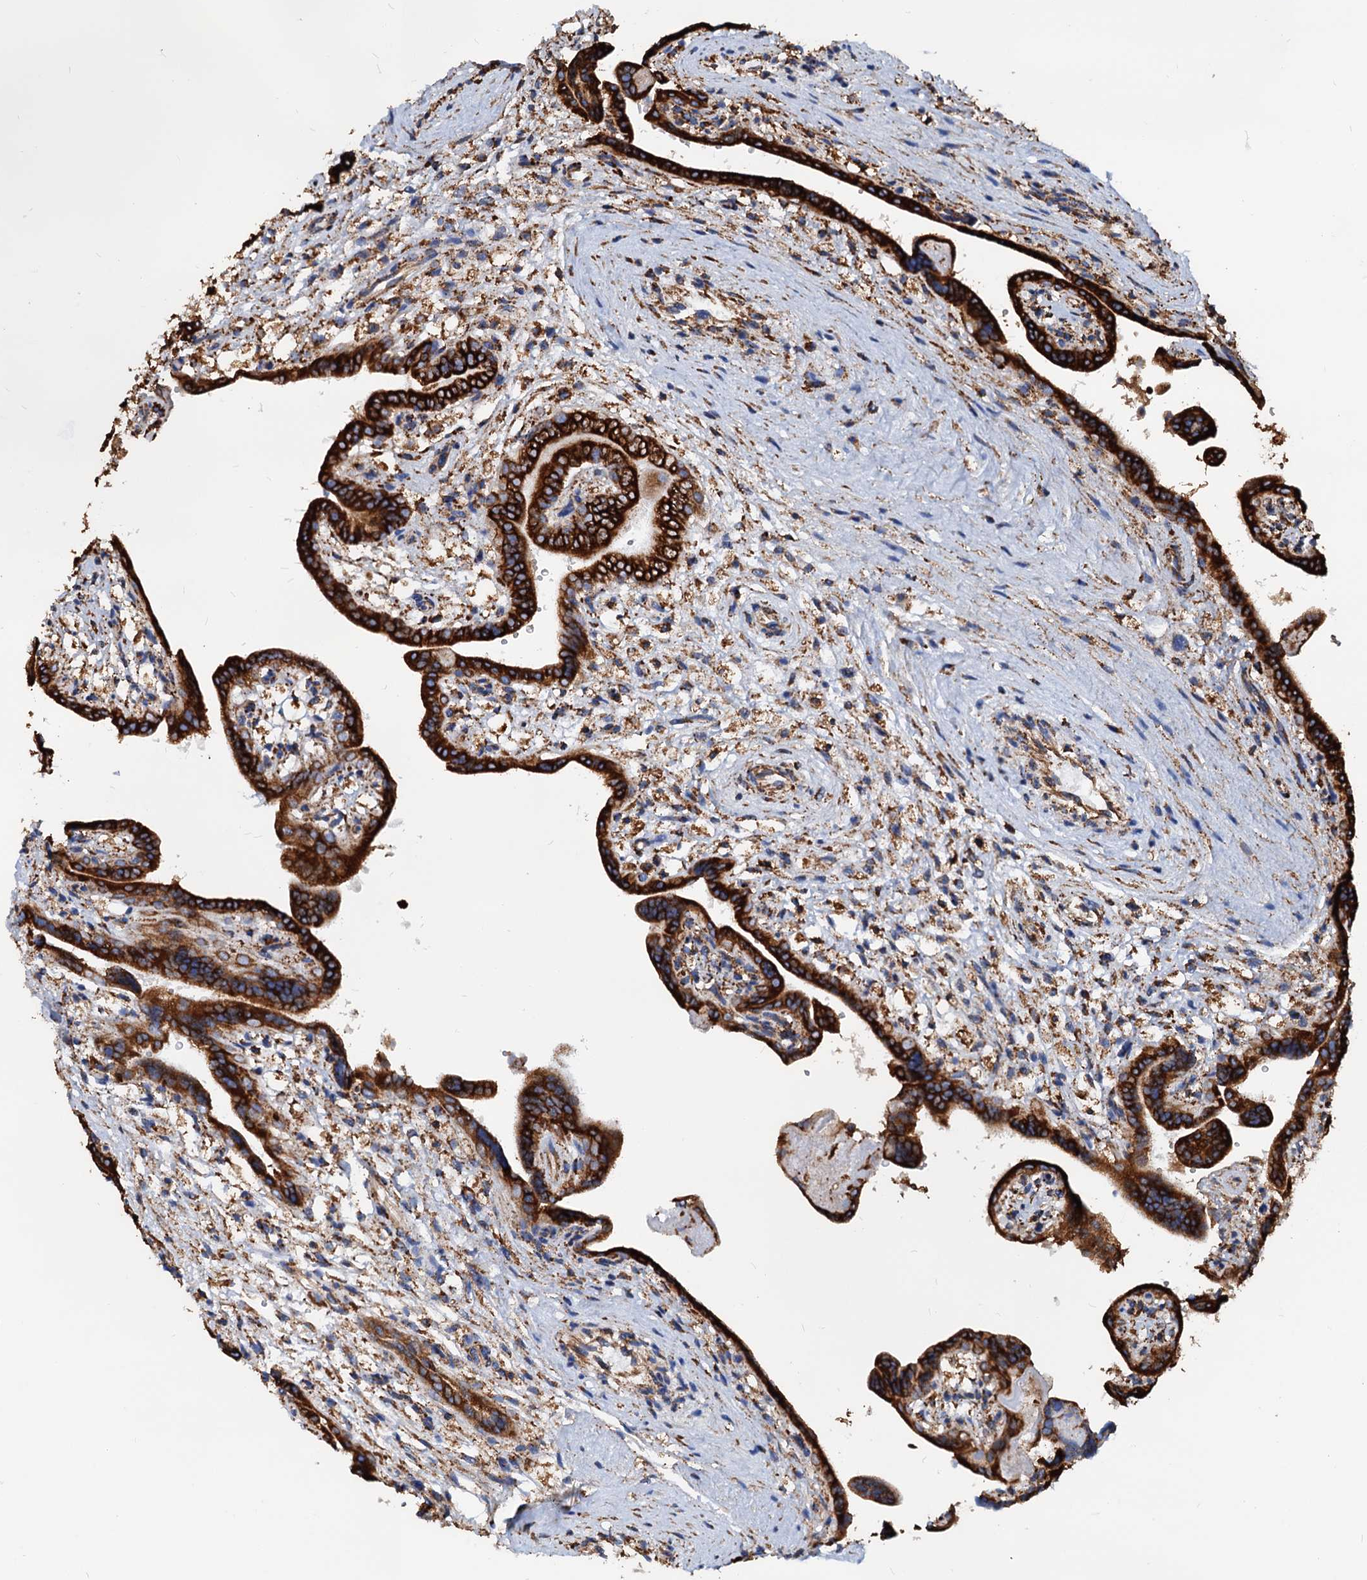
{"staining": {"intensity": "strong", "quantity": ">75%", "location": "cytoplasmic/membranous"}, "tissue": "placenta", "cell_type": "Trophoblastic cells", "image_type": "normal", "snomed": [{"axis": "morphology", "description": "Normal tissue, NOS"}, {"axis": "topography", "description": "Placenta"}], "caption": "Benign placenta shows strong cytoplasmic/membranous positivity in approximately >75% of trophoblastic cells, visualized by immunohistochemistry.", "gene": "HSPA5", "patient": {"sex": "female", "age": 37}}